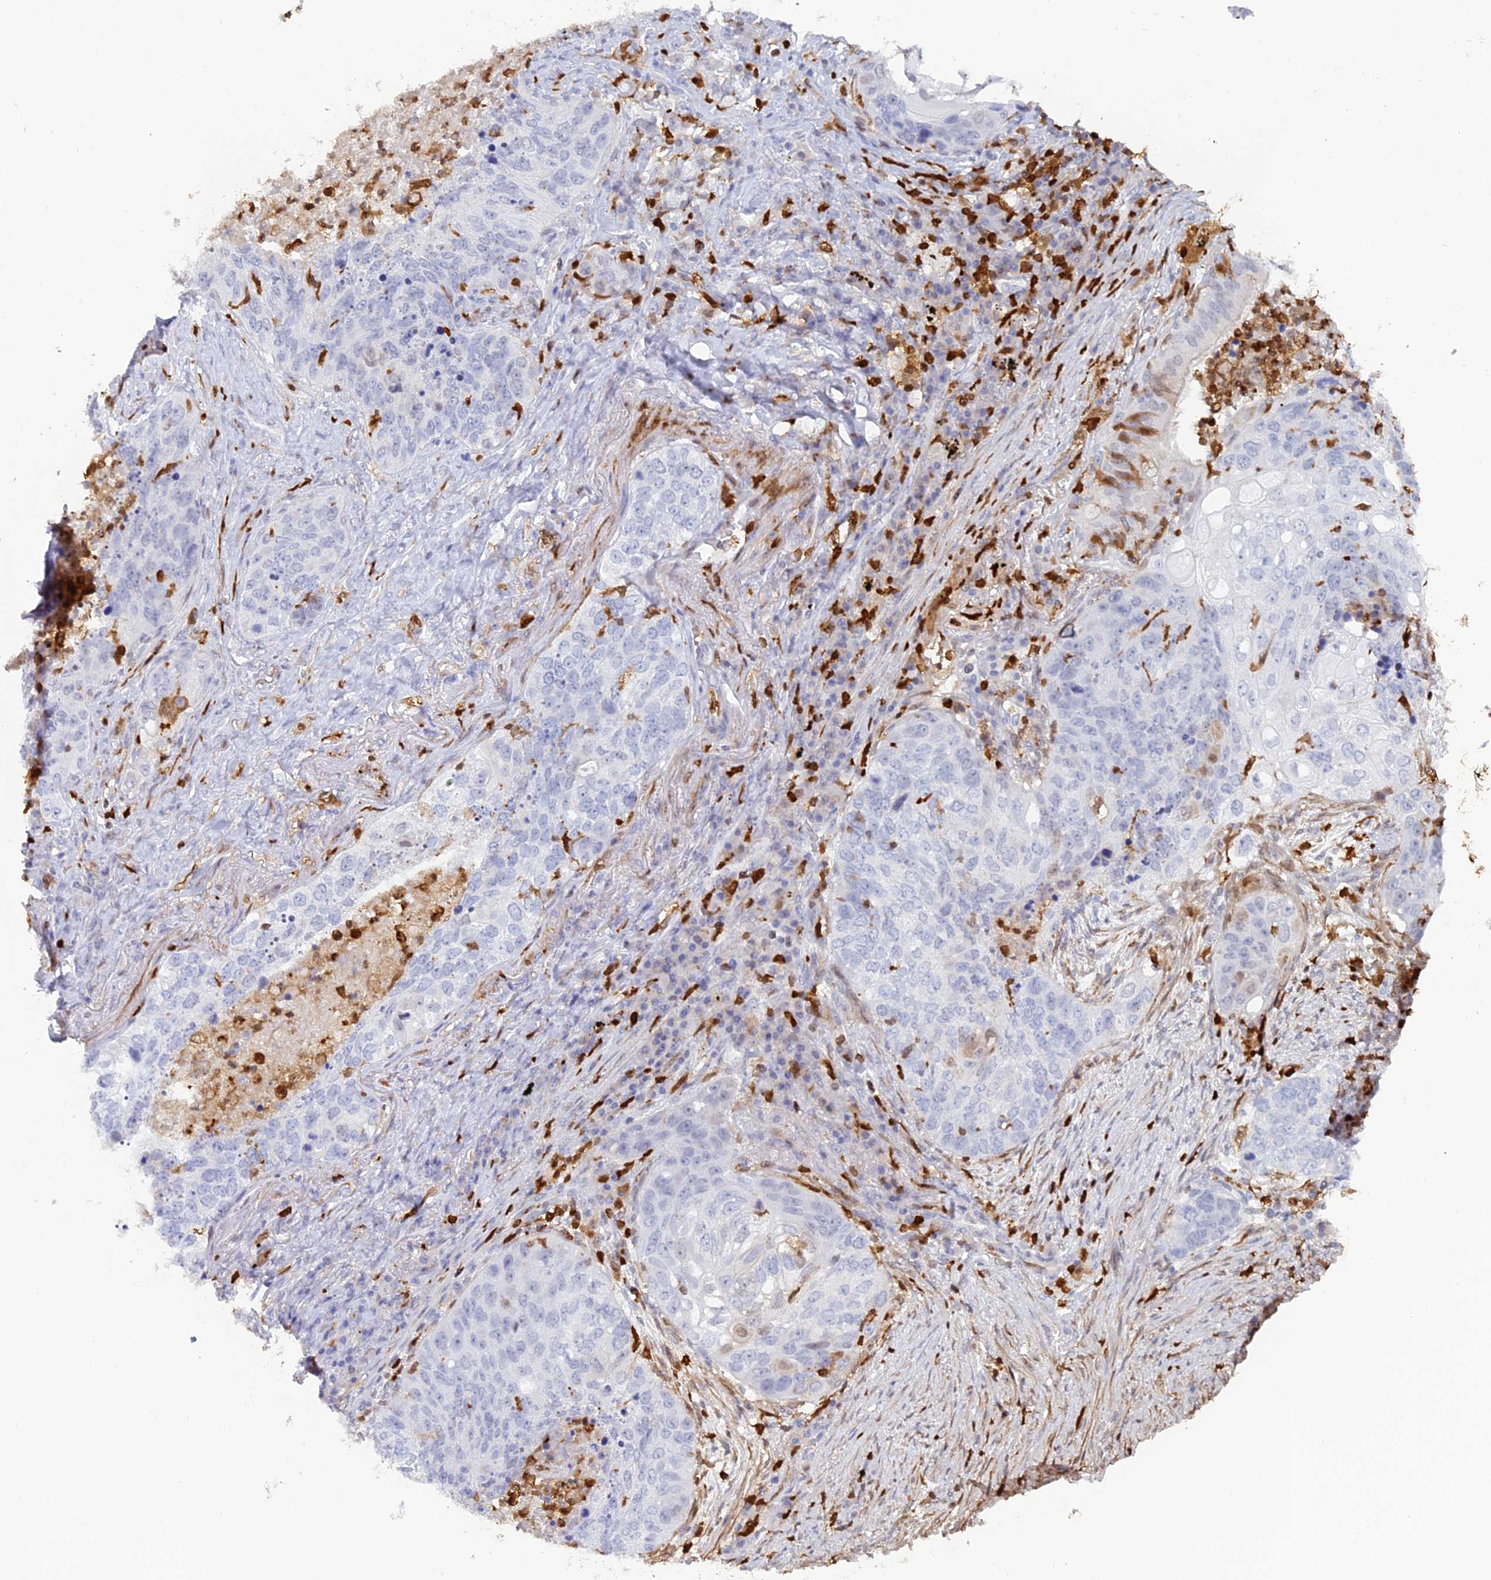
{"staining": {"intensity": "negative", "quantity": "none", "location": "none"}, "tissue": "lung cancer", "cell_type": "Tumor cells", "image_type": "cancer", "snomed": [{"axis": "morphology", "description": "Squamous cell carcinoma, NOS"}, {"axis": "topography", "description": "Lung"}], "caption": "Histopathology image shows no significant protein staining in tumor cells of lung cancer. (Brightfield microscopy of DAB IHC at high magnification).", "gene": "PGBD4", "patient": {"sex": "female", "age": 63}}